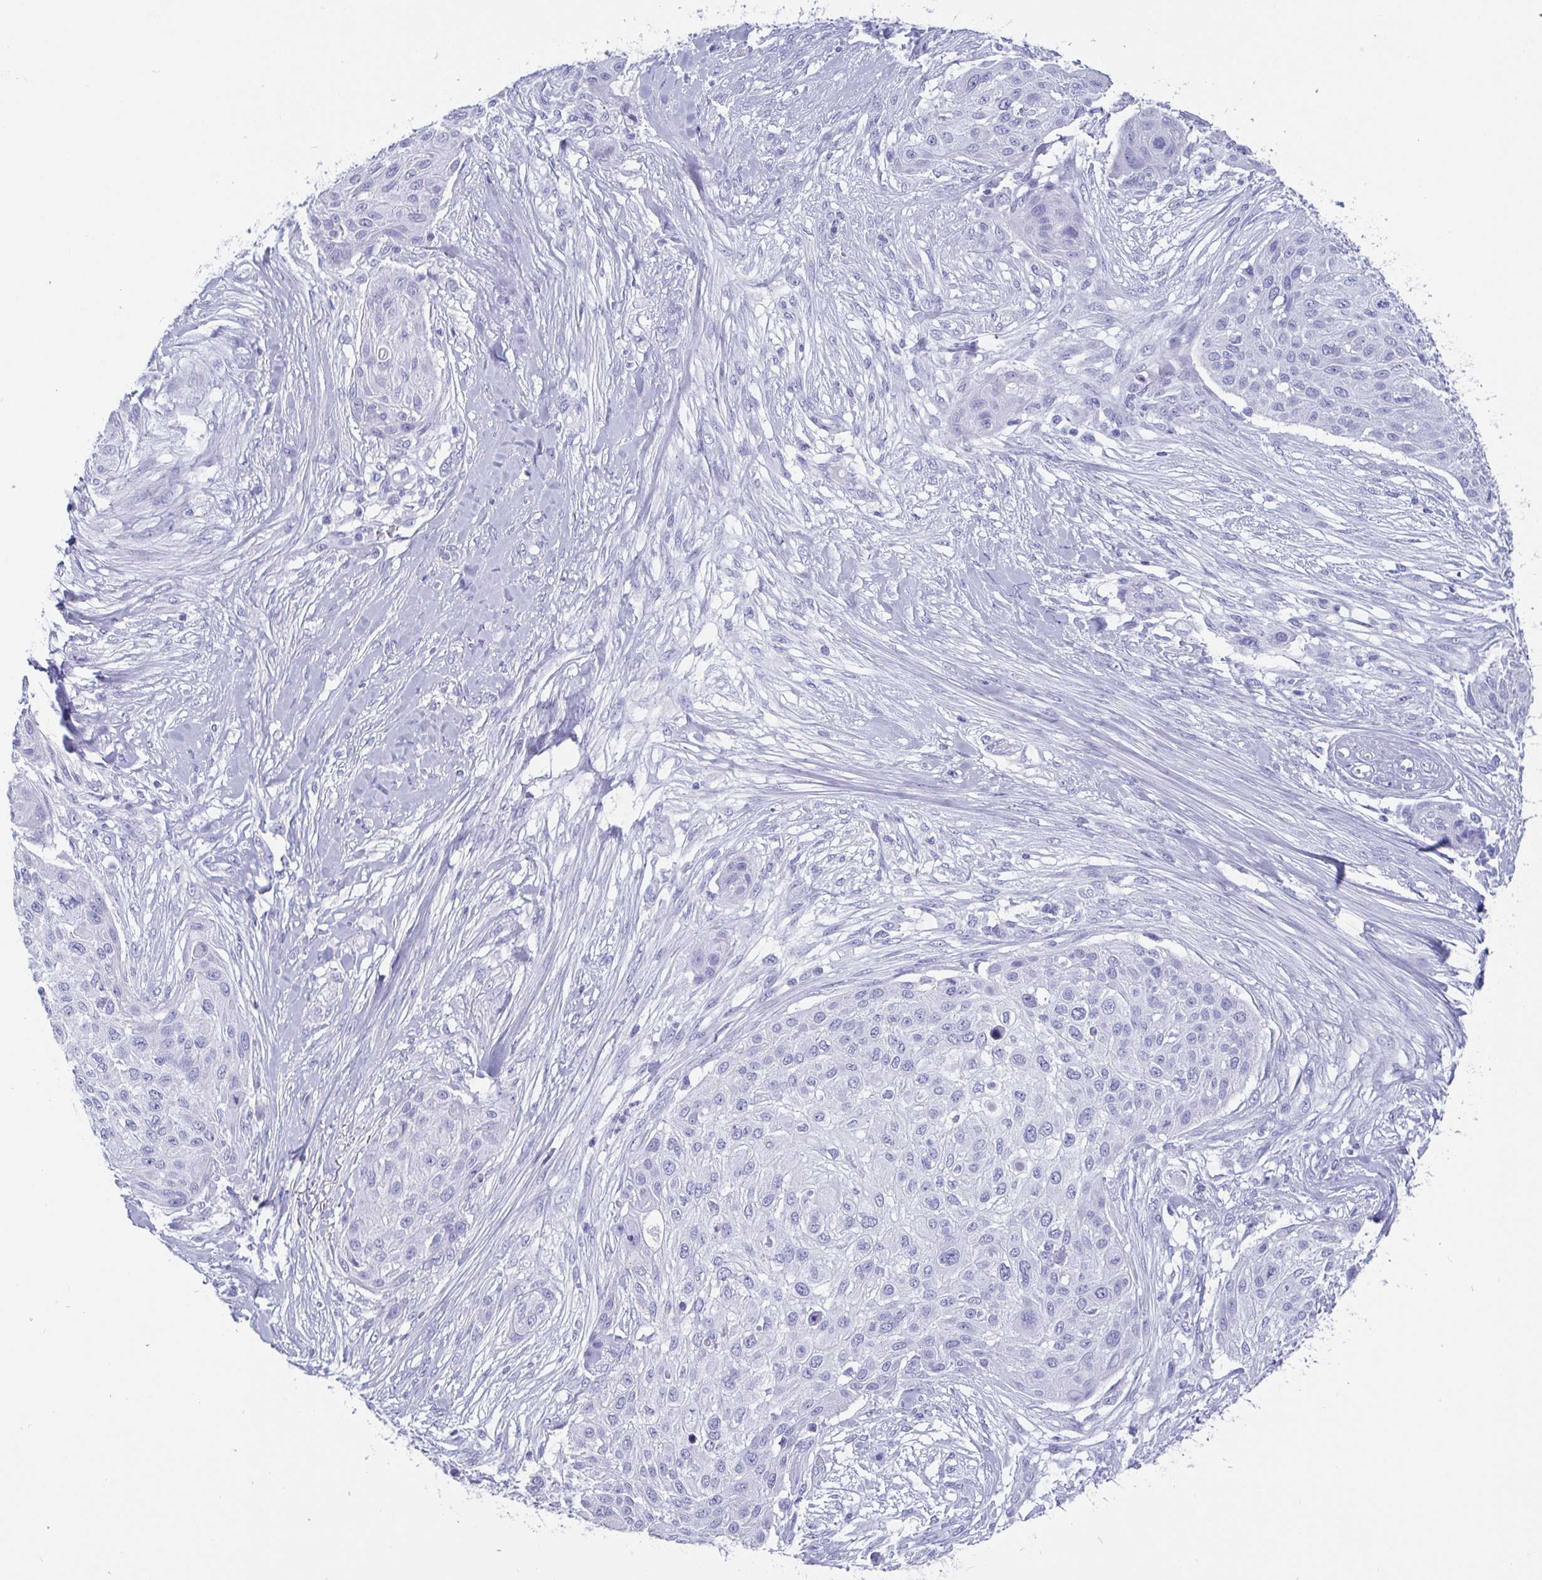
{"staining": {"intensity": "negative", "quantity": "none", "location": "none"}, "tissue": "skin cancer", "cell_type": "Tumor cells", "image_type": "cancer", "snomed": [{"axis": "morphology", "description": "Squamous cell carcinoma, NOS"}, {"axis": "topography", "description": "Skin"}], "caption": "Tumor cells are negative for brown protein staining in squamous cell carcinoma (skin). (Stains: DAB immunohistochemistry (IHC) with hematoxylin counter stain, Microscopy: brightfield microscopy at high magnification).", "gene": "SCGN", "patient": {"sex": "female", "age": 87}}